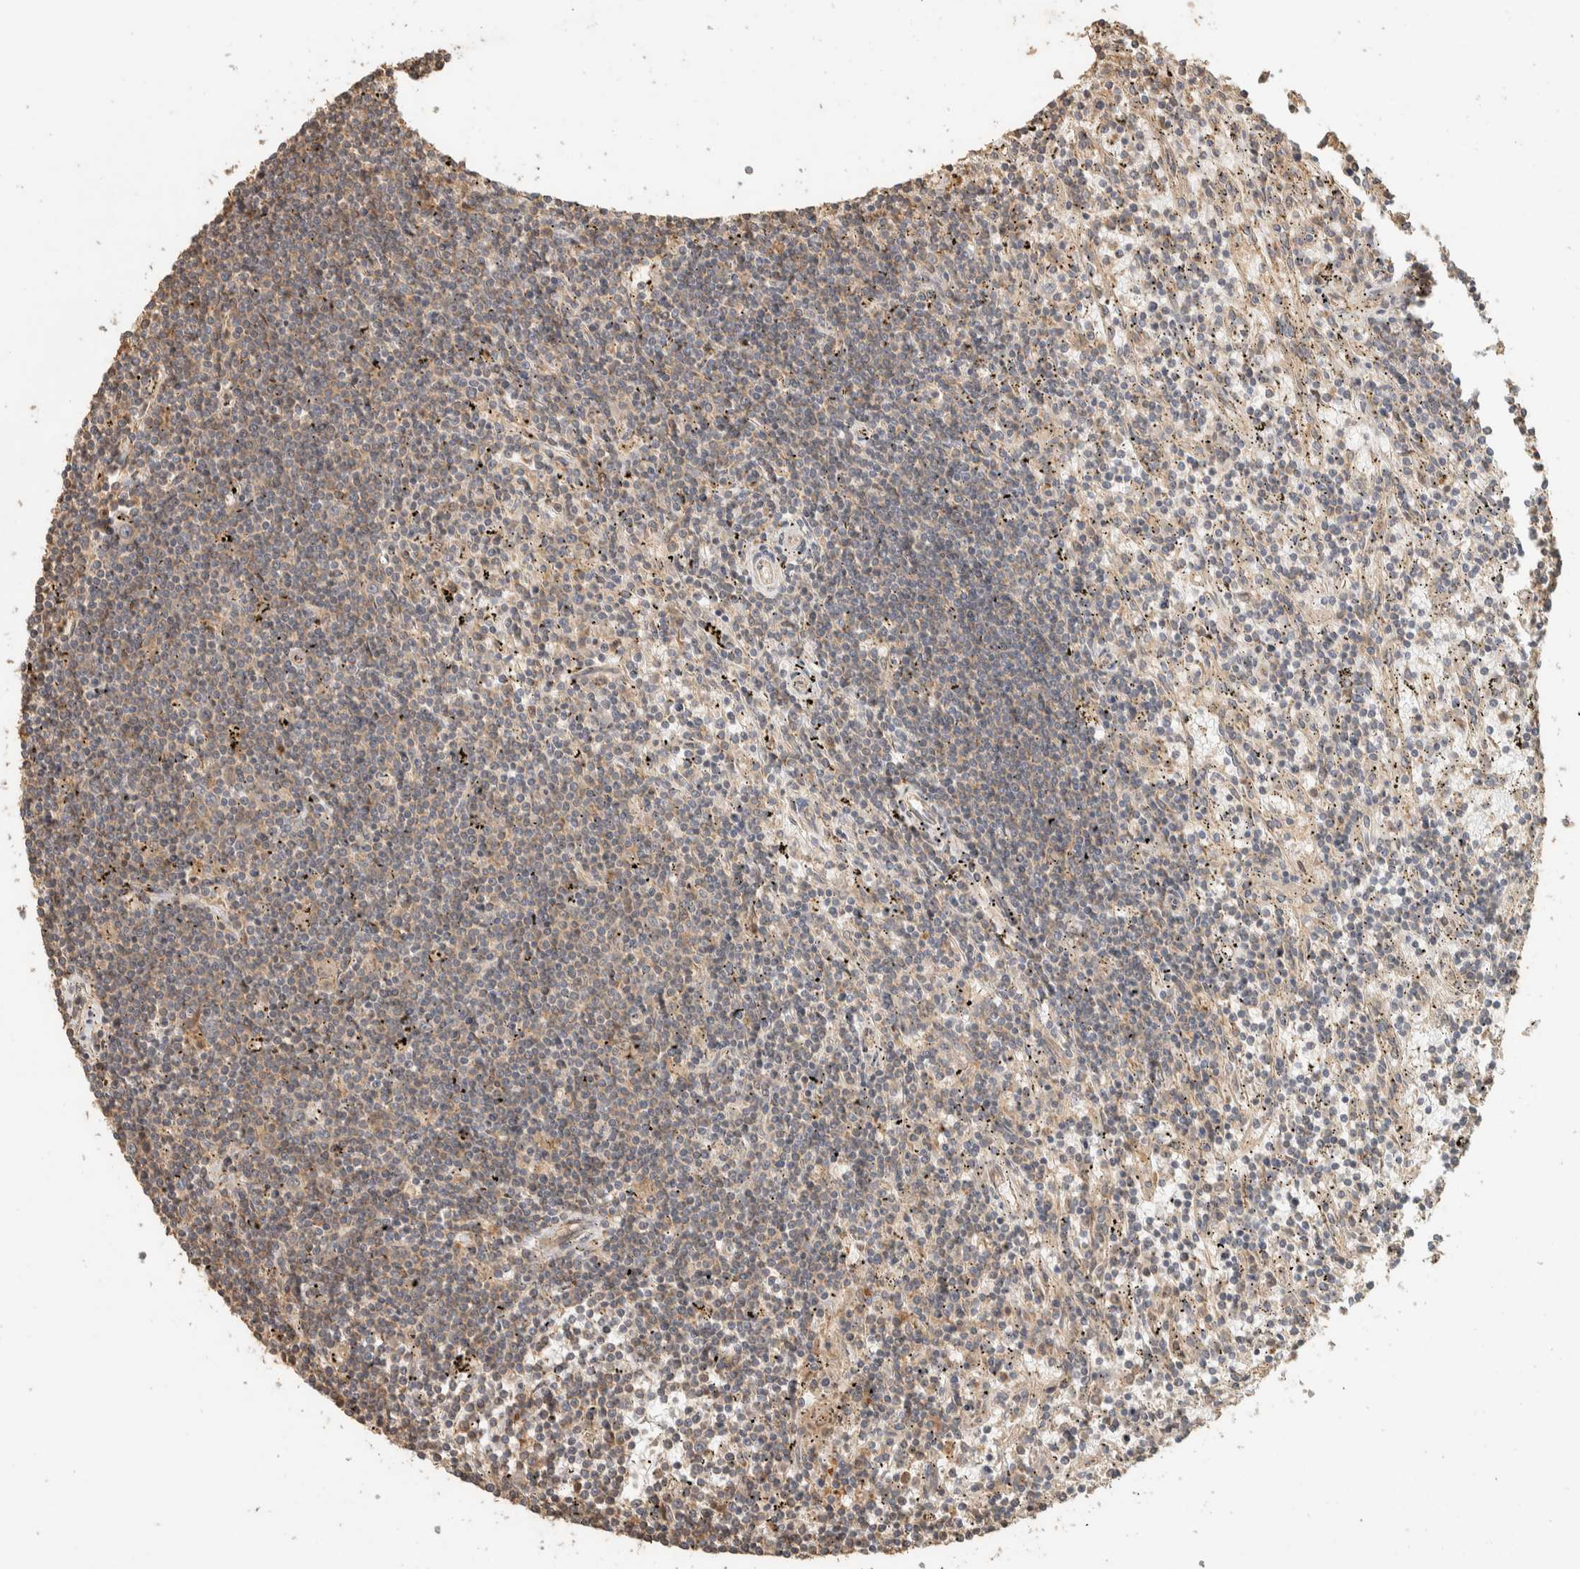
{"staining": {"intensity": "negative", "quantity": "none", "location": "none"}, "tissue": "lymphoma", "cell_type": "Tumor cells", "image_type": "cancer", "snomed": [{"axis": "morphology", "description": "Malignant lymphoma, non-Hodgkin's type, Low grade"}, {"axis": "topography", "description": "Spleen"}], "caption": "Immunohistochemistry image of low-grade malignant lymphoma, non-Hodgkin's type stained for a protein (brown), which exhibits no positivity in tumor cells.", "gene": "EXOC7", "patient": {"sex": "male", "age": 76}}